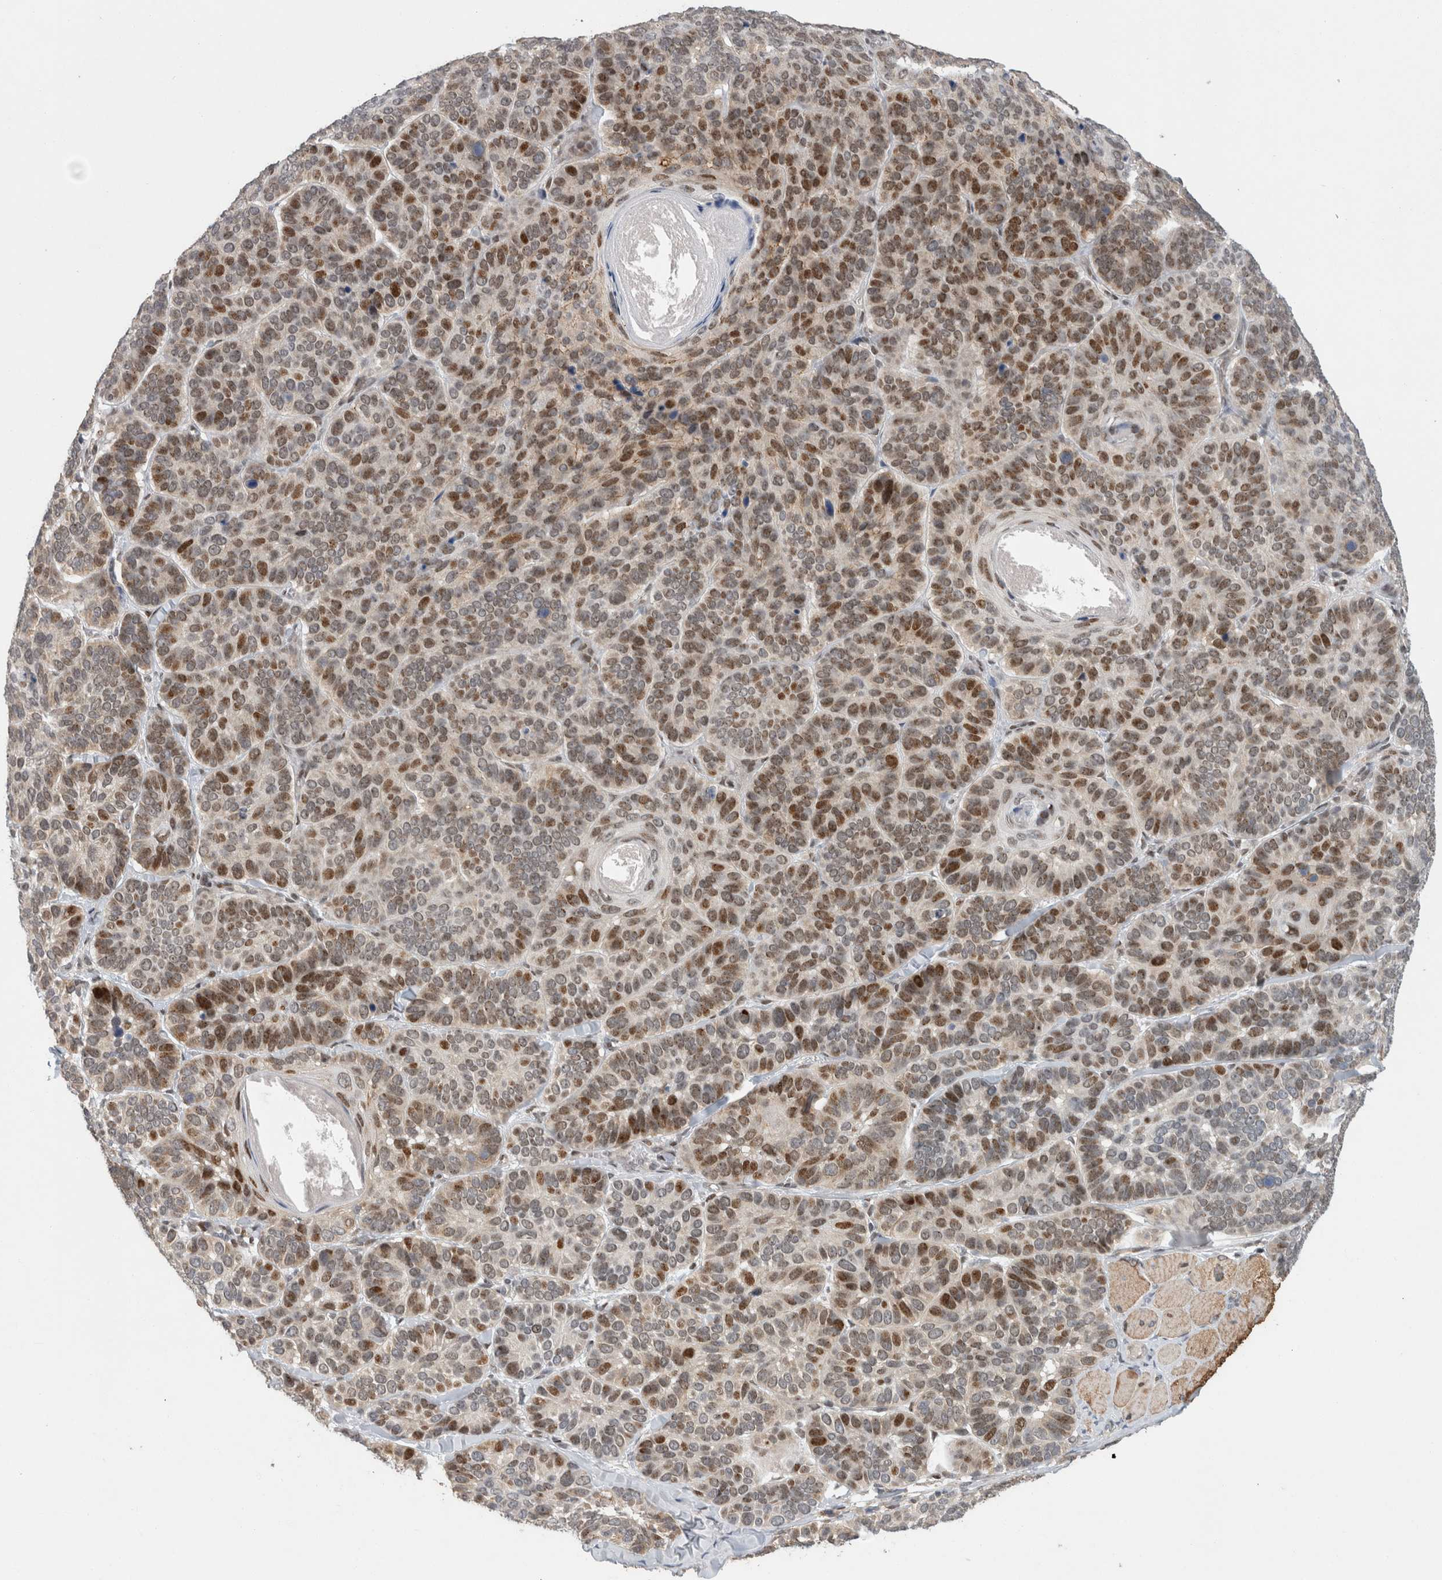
{"staining": {"intensity": "moderate", "quantity": ">75%", "location": "nuclear"}, "tissue": "skin cancer", "cell_type": "Tumor cells", "image_type": "cancer", "snomed": [{"axis": "morphology", "description": "Basal cell carcinoma"}, {"axis": "topography", "description": "Skin"}], "caption": "Protein expression analysis of skin cancer demonstrates moderate nuclear staining in approximately >75% of tumor cells. The protein is stained brown, and the nuclei are stained in blue (DAB (3,3'-diaminobenzidine) IHC with brightfield microscopy, high magnification).", "gene": "C8orf58", "patient": {"sex": "male", "age": 62}}